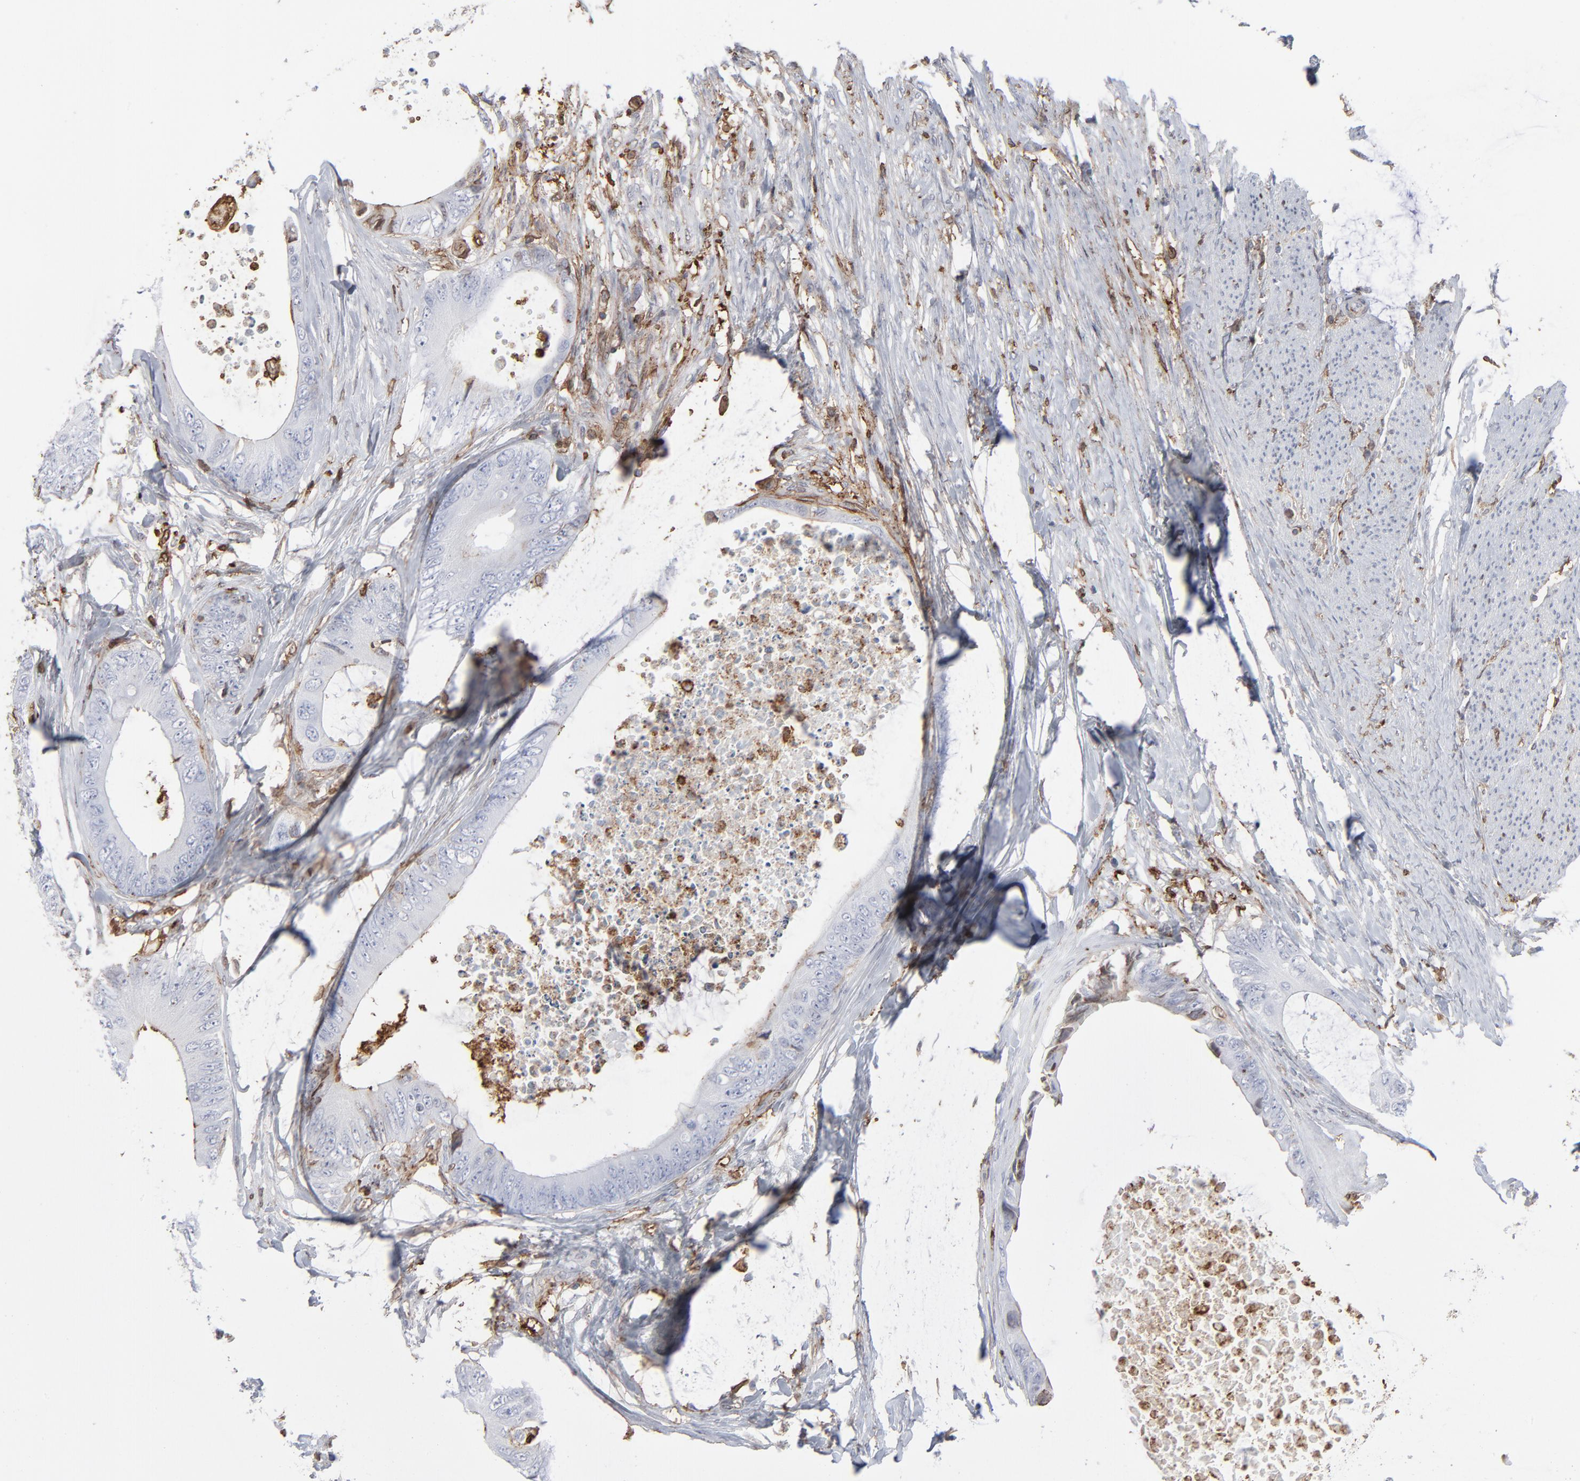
{"staining": {"intensity": "negative", "quantity": "none", "location": "none"}, "tissue": "colorectal cancer", "cell_type": "Tumor cells", "image_type": "cancer", "snomed": [{"axis": "morphology", "description": "Normal tissue, NOS"}, {"axis": "morphology", "description": "Adenocarcinoma, NOS"}, {"axis": "topography", "description": "Rectum"}, {"axis": "topography", "description": "Peripheral nerve tissue"}], "caption": "An image of adenocarcinoma (colorectal) stained for a protein exhibits no brown staining in tumor cells.", "gene": "ANXA5", "patient": {"sex": "female", "age": 77}}